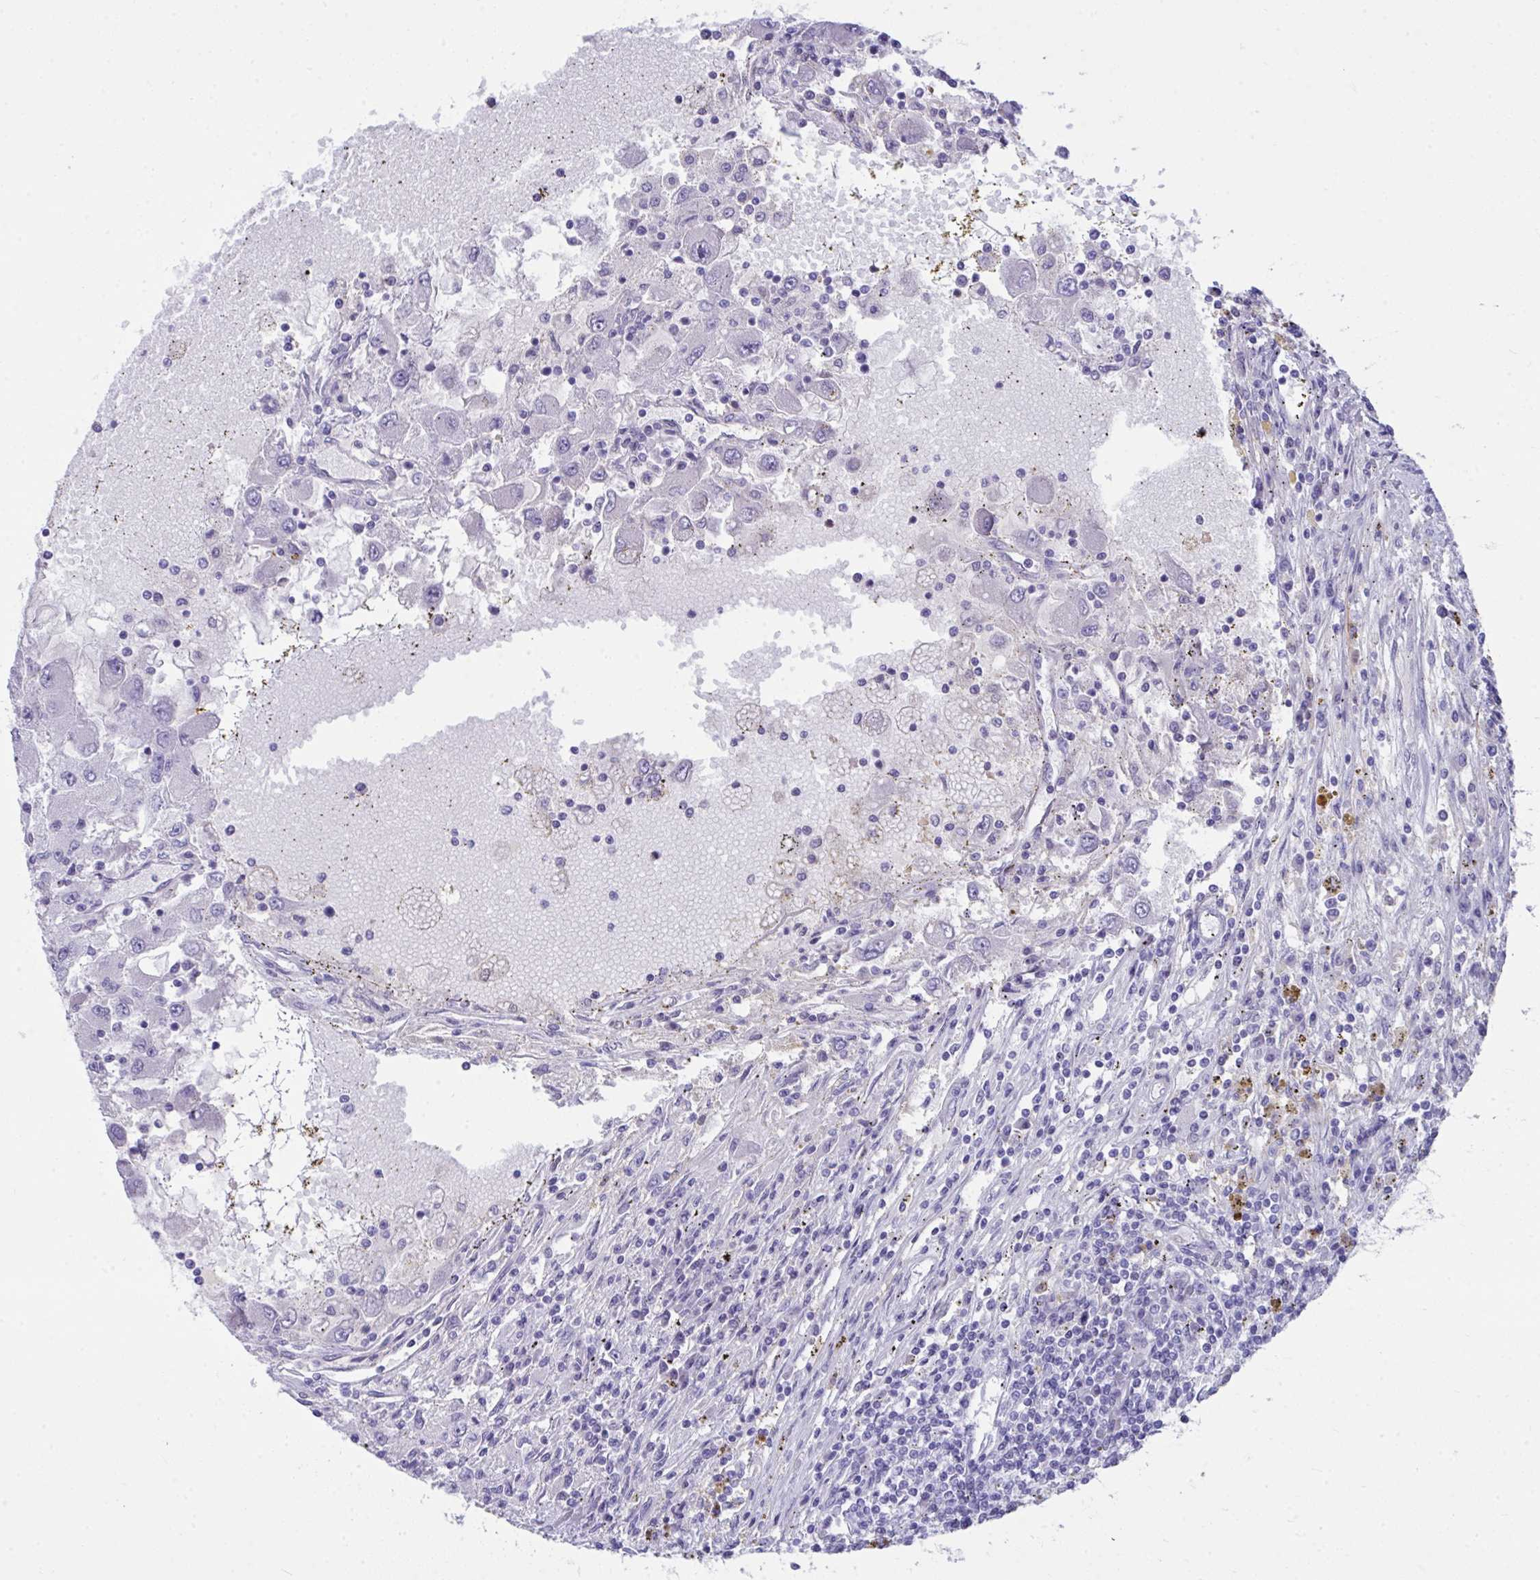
{"staining": {"intensity": "negative", "quantity": "none", "location": "none"}, "tissue": "renal cancer", "cell_type": "Tumor cells", "image_type": "cancer", "snomed": [{"axis": "morphology", "description": "Adenocarcinoma, NOS"}, {"axis": "topography", "description": "Kidney"}], "caption": "IHC image of neoplastic tissue: human renal adenocarcinoma stained with DAB (3,3'-diaminobenzidine) reveals no significant protein expression in tumor cells. Nuclei are stained in blue.", "gene": "PIGZ", "patient": {"sex": "female", "age": 67}}